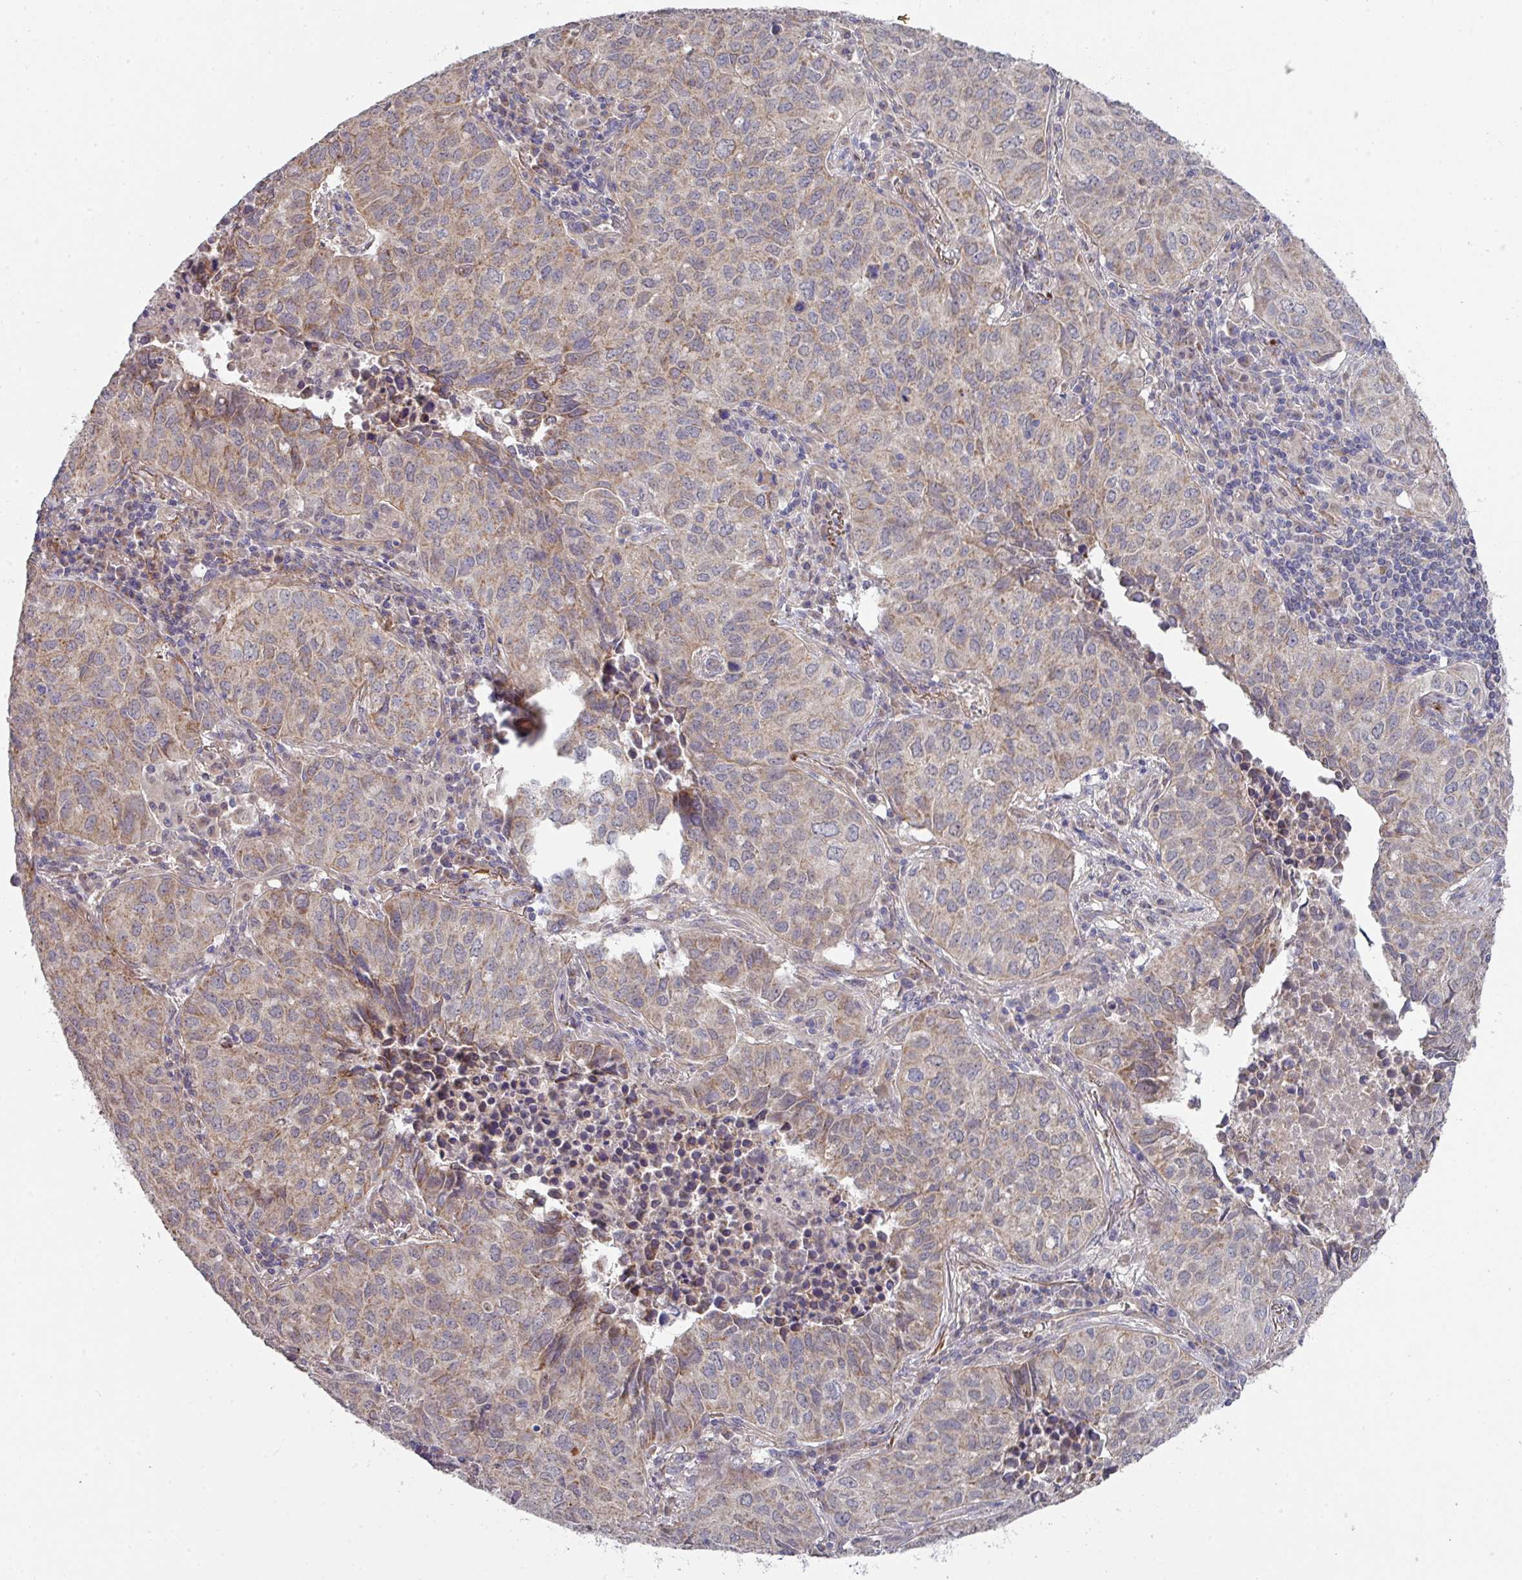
{"staining": {"intensity": "moderate", "quantity": "25%-75%", "location": "cytoplasmic/membranous"}, "tissue": "lung cancer", "cell_type": "Tumor cells", "image_type": "cancer", "snomed": [{"axis": "morphology", "description": "Adenocarcinoma, NOS"}, {"axis": "topography", "description": "Lung"}], "caption": "This is a photomicrograph of immunohistochemistry (IHC) staining of lung cancer, which shows moderate expression in the cytoplasmic/membranous of tumor cells.", "gene": "DCAF12L2", "patient": {"sex": "female", "age": 50}}